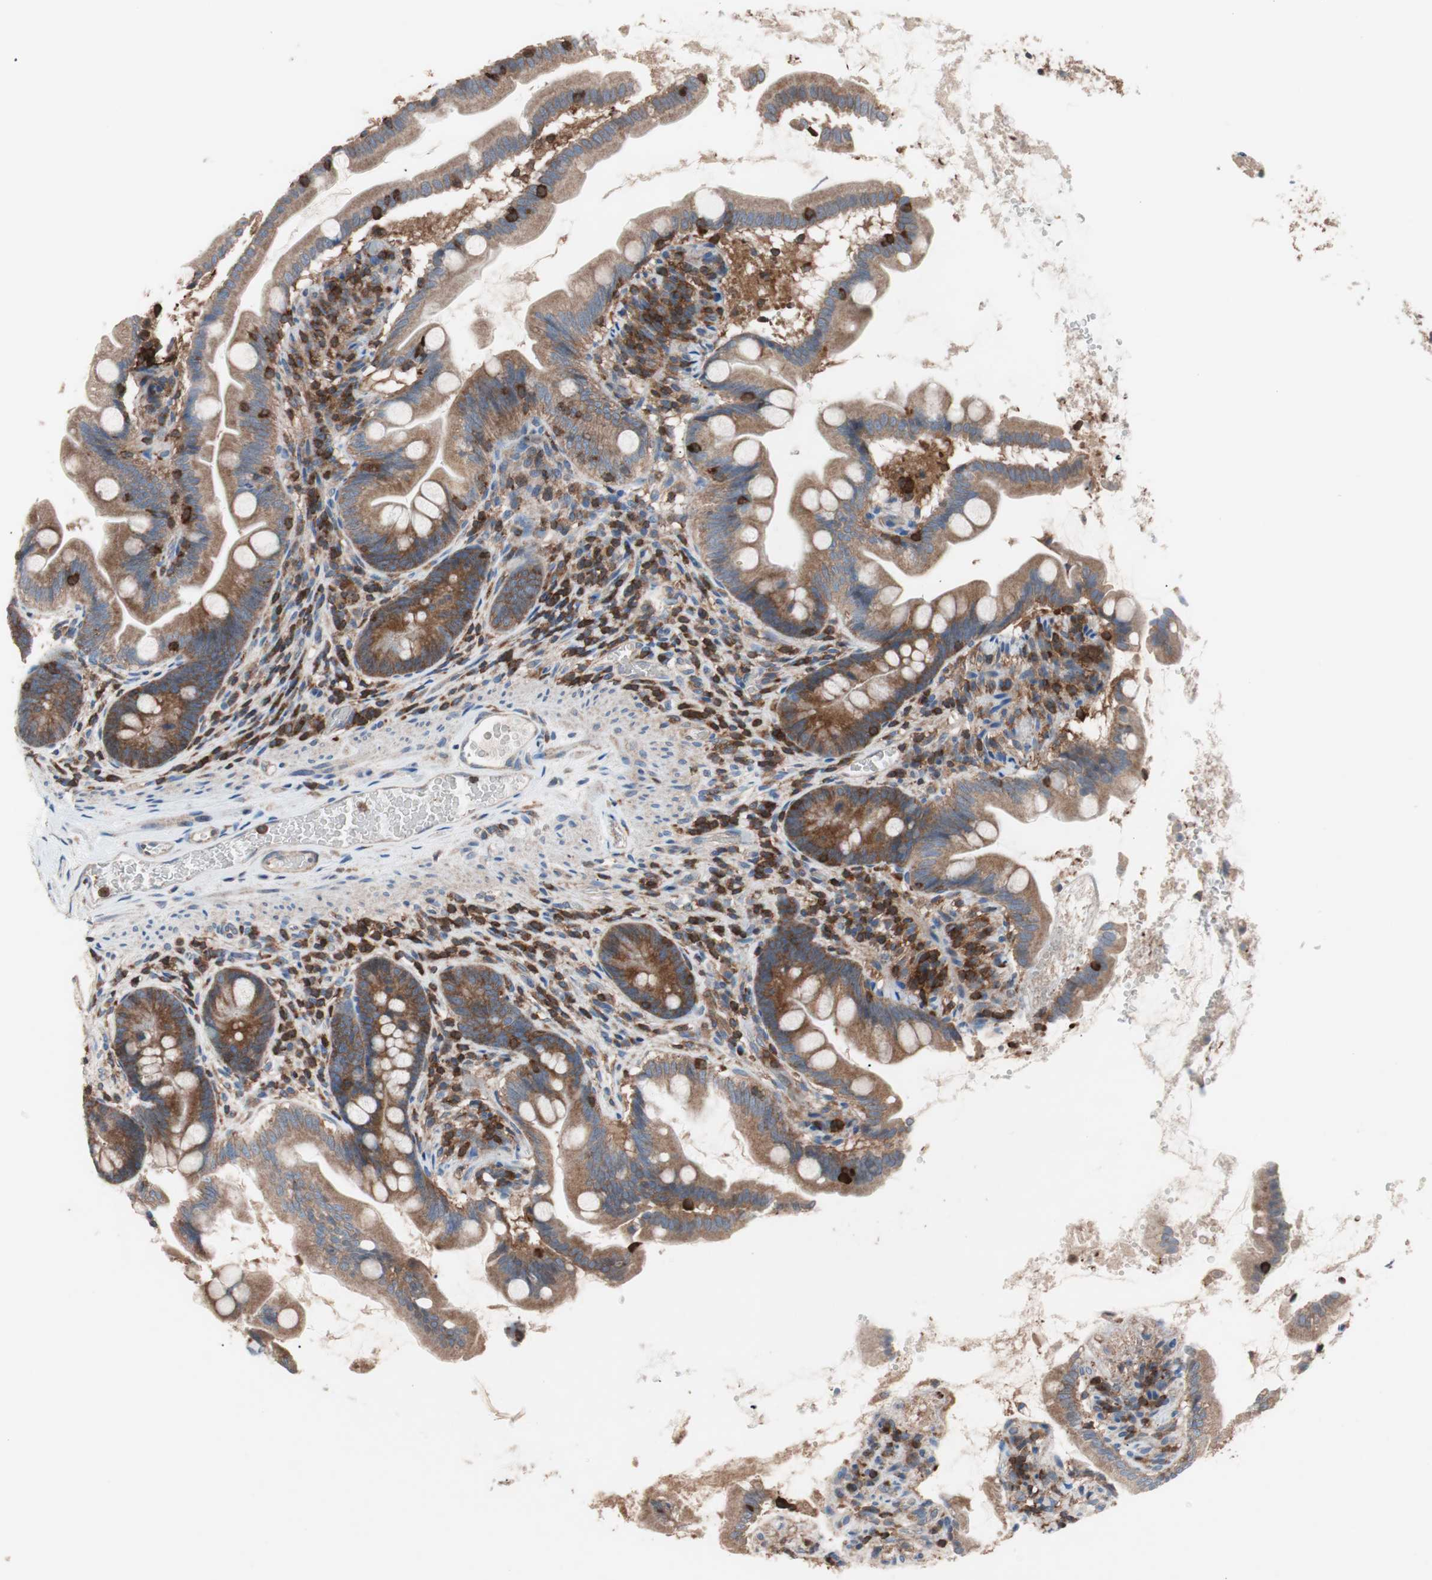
{"staining": {"intensity": "moderate", "quantity": ">75%", "location": "cytoplasmic/membranous"}, "tissue": "small intestine", "cell_type": "Glandular cells", "image_type": "normal", "snomed": [{"axis": "morphology", "description": "Normal tissue, NOS"}, {"axis": "topography", "description": "Small intestine"}], "caption": "Small intestine stained with DAB IHC exhibits medium levels of moderate cytoplasmic/membranous expression in about >75% of glandular cells.", "gene": "PIK3R1", "patient": {"sex": "female", "age": 56}}